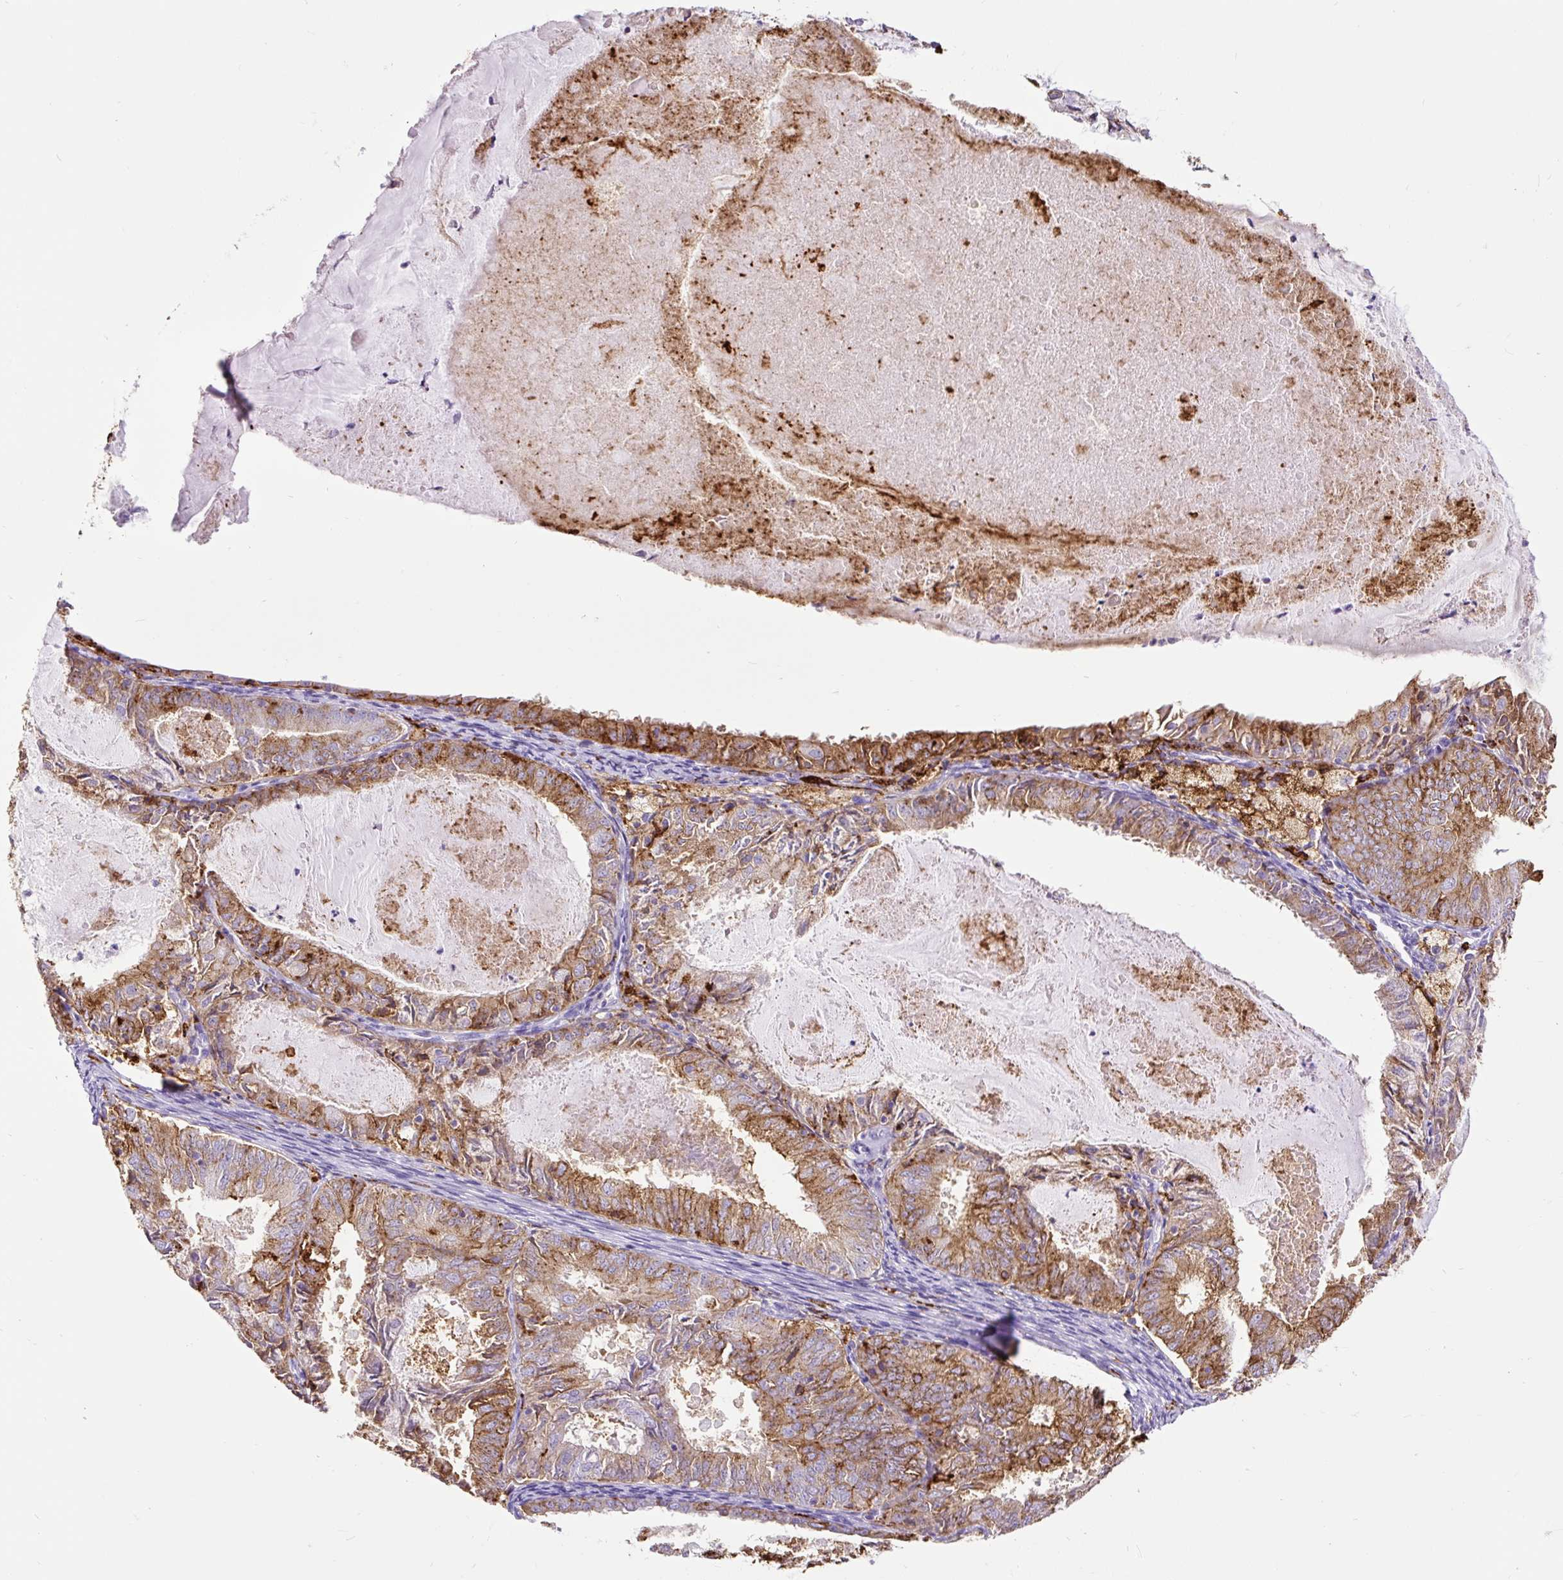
{"staining": {"intensity": "moderate", "quantity": ">75%", "location": "cytoplasmic/membranous"}, "tissue": "endometrial cancer", "cell_type": "Tumor cells", "image_type": "cancer", "snomed": [{"axis": "morphology", "description": "Adenocarcinoma, NOS"}, {"axis": "topography", "description": "Endometrium"}], "caption": "Tumor cells exhibit medium levels of moderate cytoplasmic/membranous positivity in approximately >75% of cells in endometrial cancer (adenocarcinoma).", "gene": "HLA-DRA", "patient": {"sex": "female", "age": 57}}